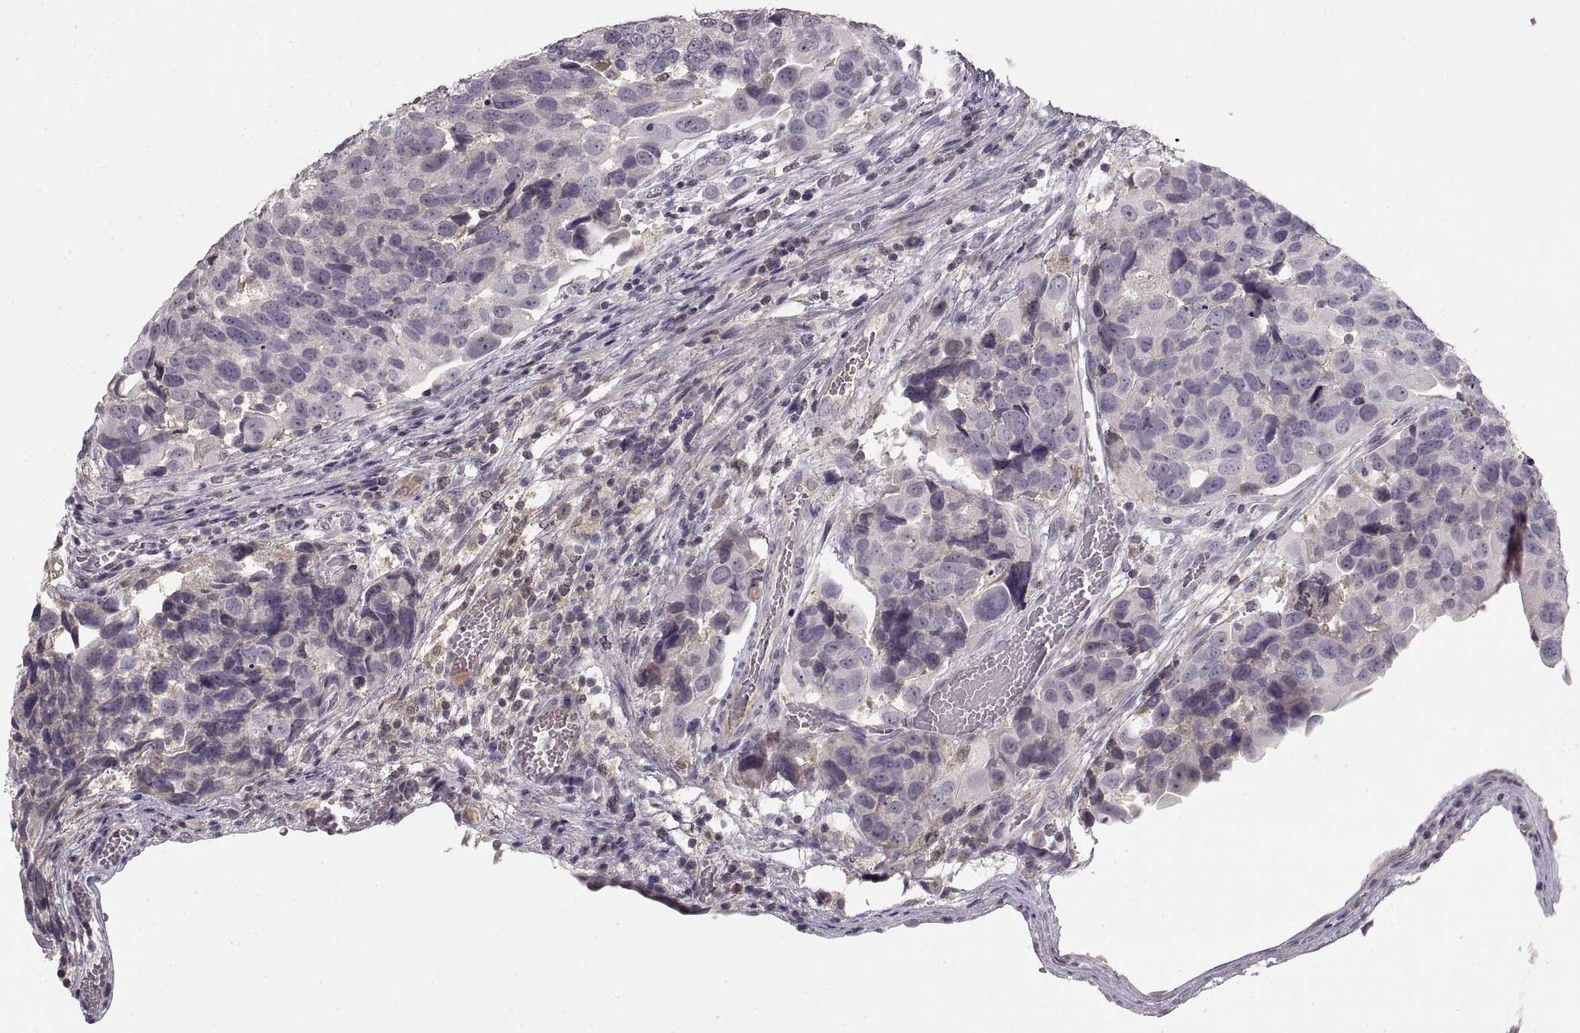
{"staining": {"intensity": "negative", "quantity": "none", "location": "none"}, "tissue": "urothelial cancer", "cell_type": "Tumor cells", "image_type": "cancer", "snomed": [{"axis": "morphology", "description": "Urothelial carcinoma, High grade"}, {"axis": "topography", "description": "Urinary bladder"}], "caption": "Tumor cells show no significant protein expression in urothelial cancer.", "gene": "ADAM11", "patient": {"sex": "male", "age": 60}}